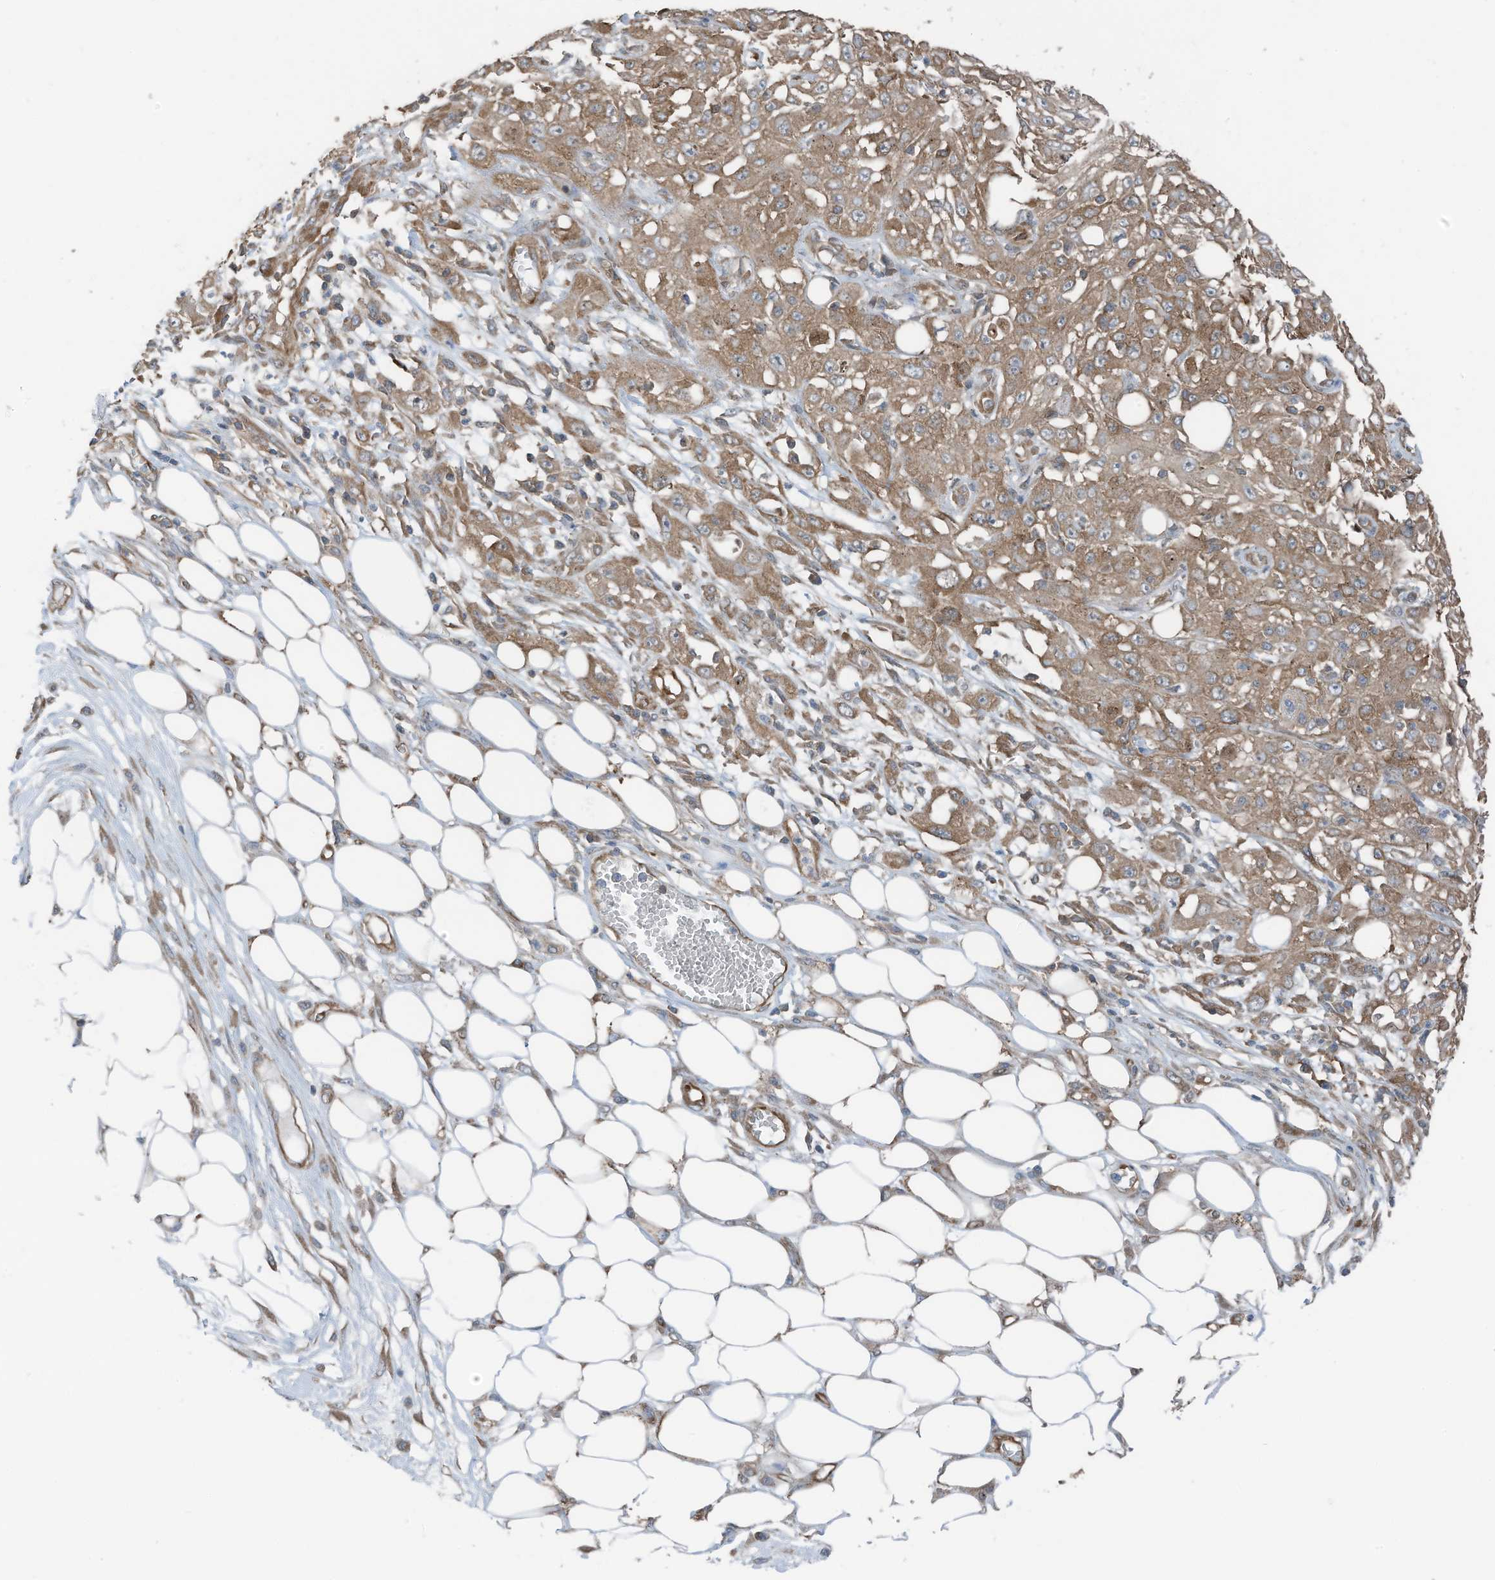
{"staining": {"intensity": "moderate", "quantity": ">75%", "location": "cytoplasmic/membranous"}, "tissue": "skin cancer", "cell_type": "Tumor cells", "image_type": "cancer", "snomed": [{"axis": "morphology", "description": "Squamous cell carcinoma, NOS"}, {"axis": "morphology", "description": "Squamous cell carcinoma, metastatic, NOS"}, {"axis": "topography", "description": "Skin"}, {"axis": "topography", "description": "Lymph node"}], "caption": "There is medium levels of moderate cytoplasmic/membranous staining in tumor cells of skin cancer, as demonstrated by immunohistochemical staining (brown color).", "gene": "TXNDC9", "patient": {"sex": "male", "age": 75}}